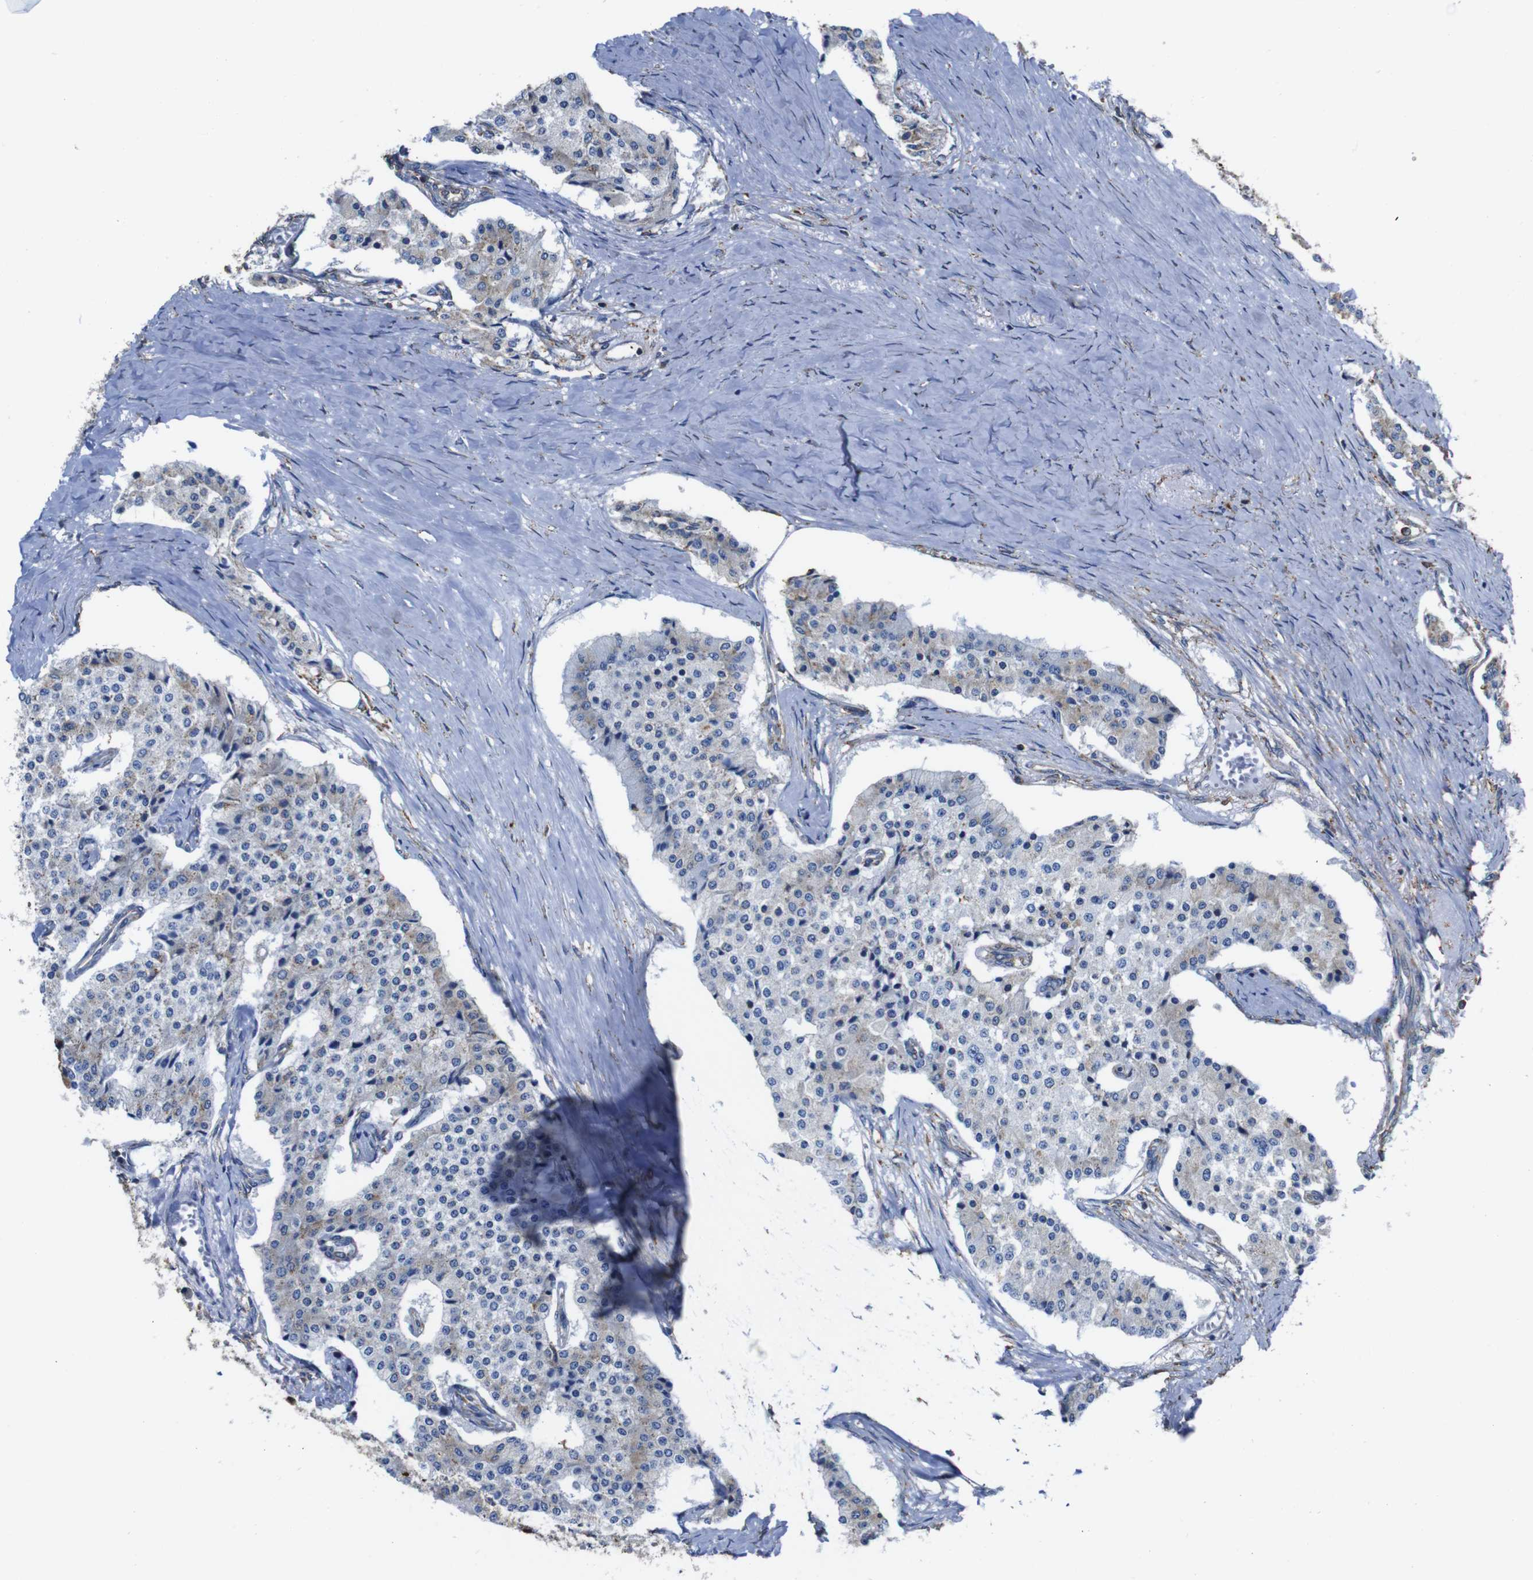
{"staining": {"intensity": "weak", "quantity": "<25%", "location": "cytoplasmic/membranous"}, "tissue": "carcinoid", "cell_type": "Tumor cells", "image_type": "cancer", "snomed": [{"axis": "morphology", "description": "Carcinoid, malignant, NOS"}, {"axis": "topography", "description": "Colon"}], "caption": "IHC photomicrograph of neoplastic tissue: carcinoid stained with DAB reveals no significant protein positivity in tumor cells.", "gene": "PPIB", "patient": {"sex": "female", "age": 52}}